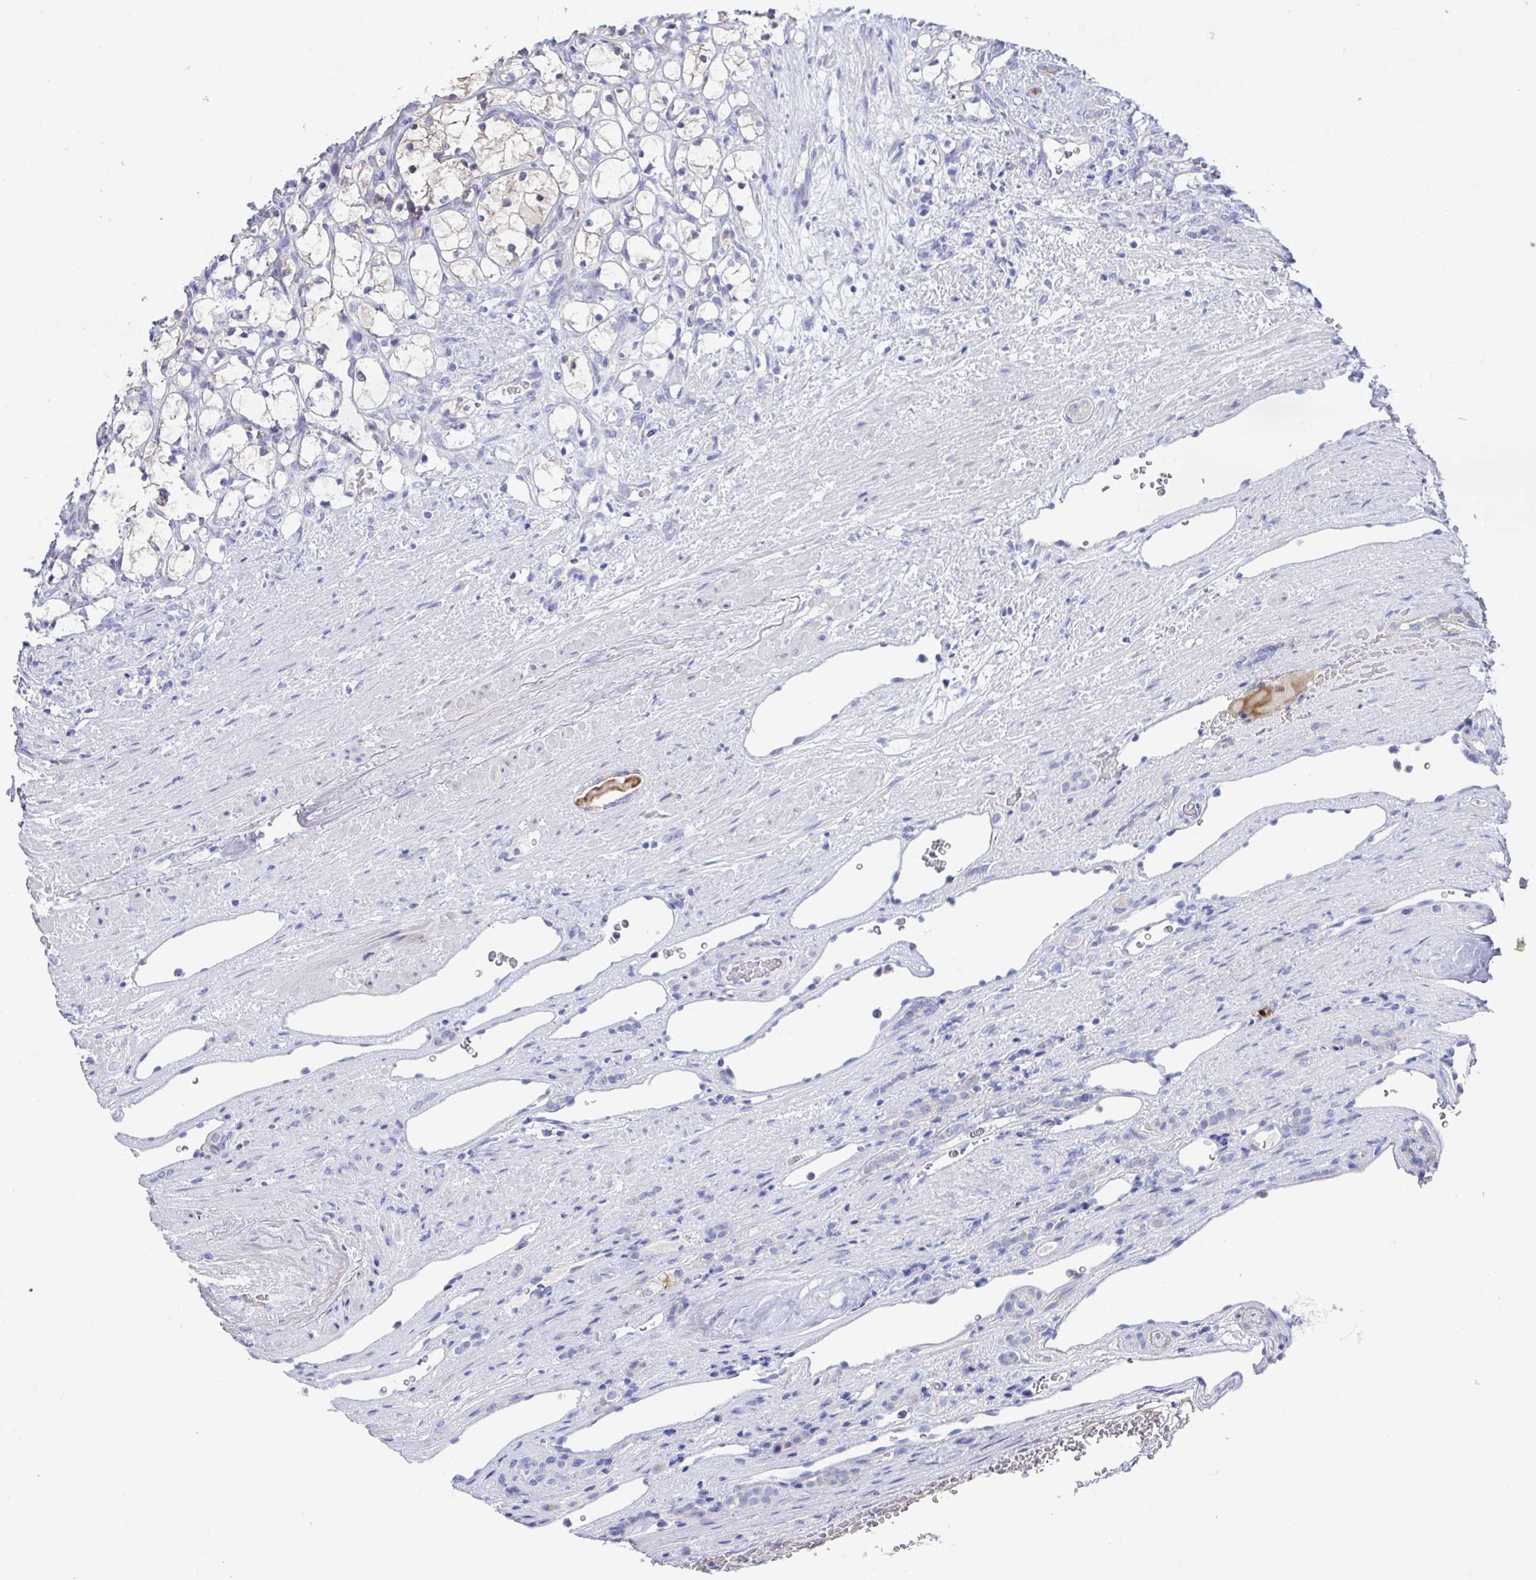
{"staining": {"intensity": "negative", "quantity": "none", "location": "none"}, "tissue": "renal cancer", "cell_type": "Tumor cells", "image_type": "cancer", "snomed": [{"axis": "morphology", "description": "Adenocarcinoma, NOS"}, {"axis": "topography", "description": "Kidney"}], "caption": "Immunohistochemistry photomicrograph of renal adenocarcinoma stained for a protein (brown), which demonstrates no expression in tumor cells.", "gene": "KCNK5", "patient": {"sex": "female", "age": 69}}